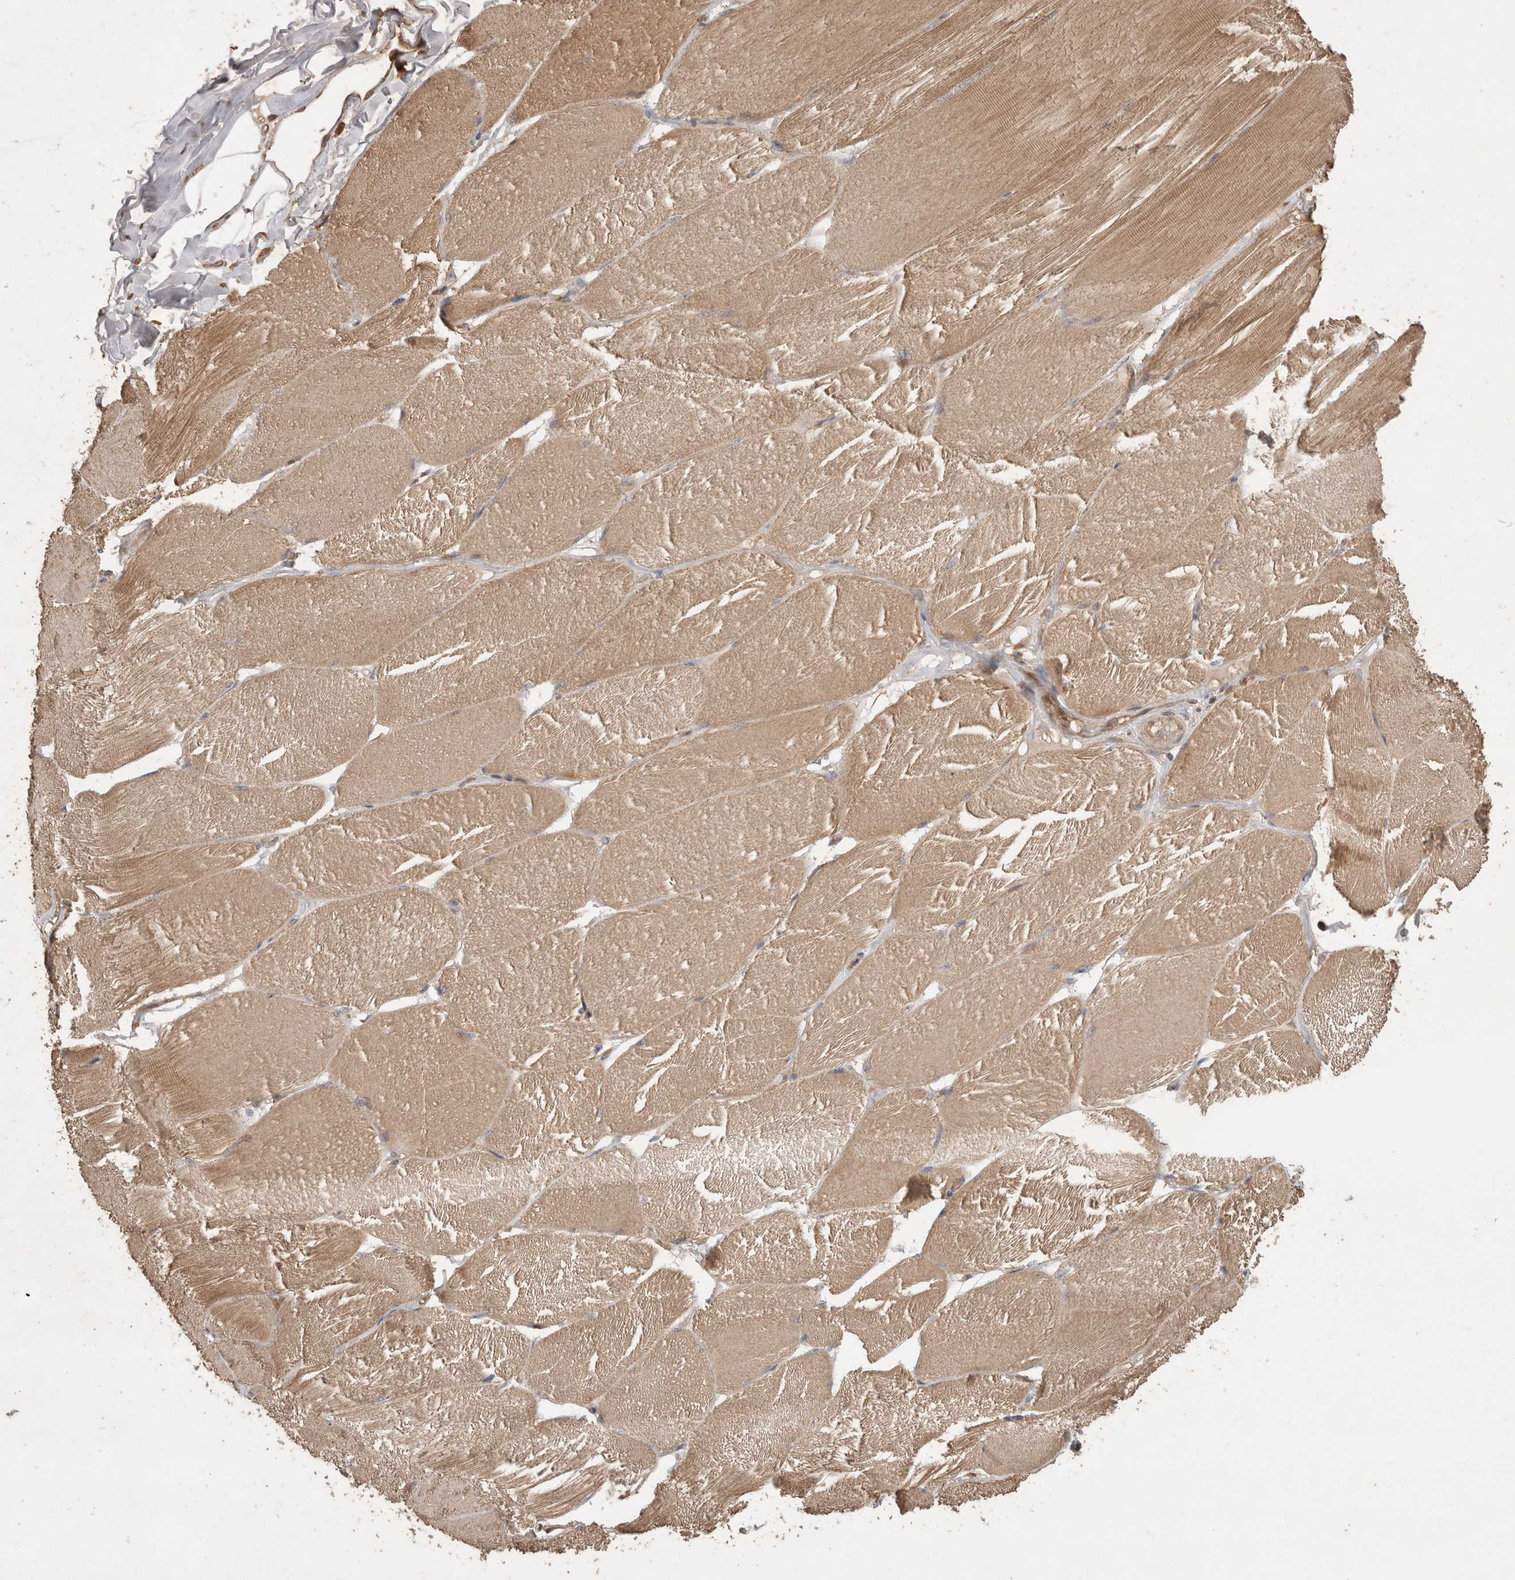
{"staining": {"intensity": "moderate", "quantity": "25%-75%", "location": "cytoplasmic/membranous"}, "tissue": "skeletal muscle", "cell_type": "Myocytes", "image_type": "normal", "snomed": [{"axis": "morphology", "description": "Normal tissue, NOS"}, {"axis": "topography", "description": "Skin"}, {"axis": "topography", "description": "Skeletal muscle"}], "caption": "IHC (DAB) staining of normal human skeletal muscle demonstrates moderate cytoplasmic/membranous protein staining in approximately 25%-75% of myocytes.", "gene": "OTUD7B", "patient": {"sex": "male", "age": 83}}